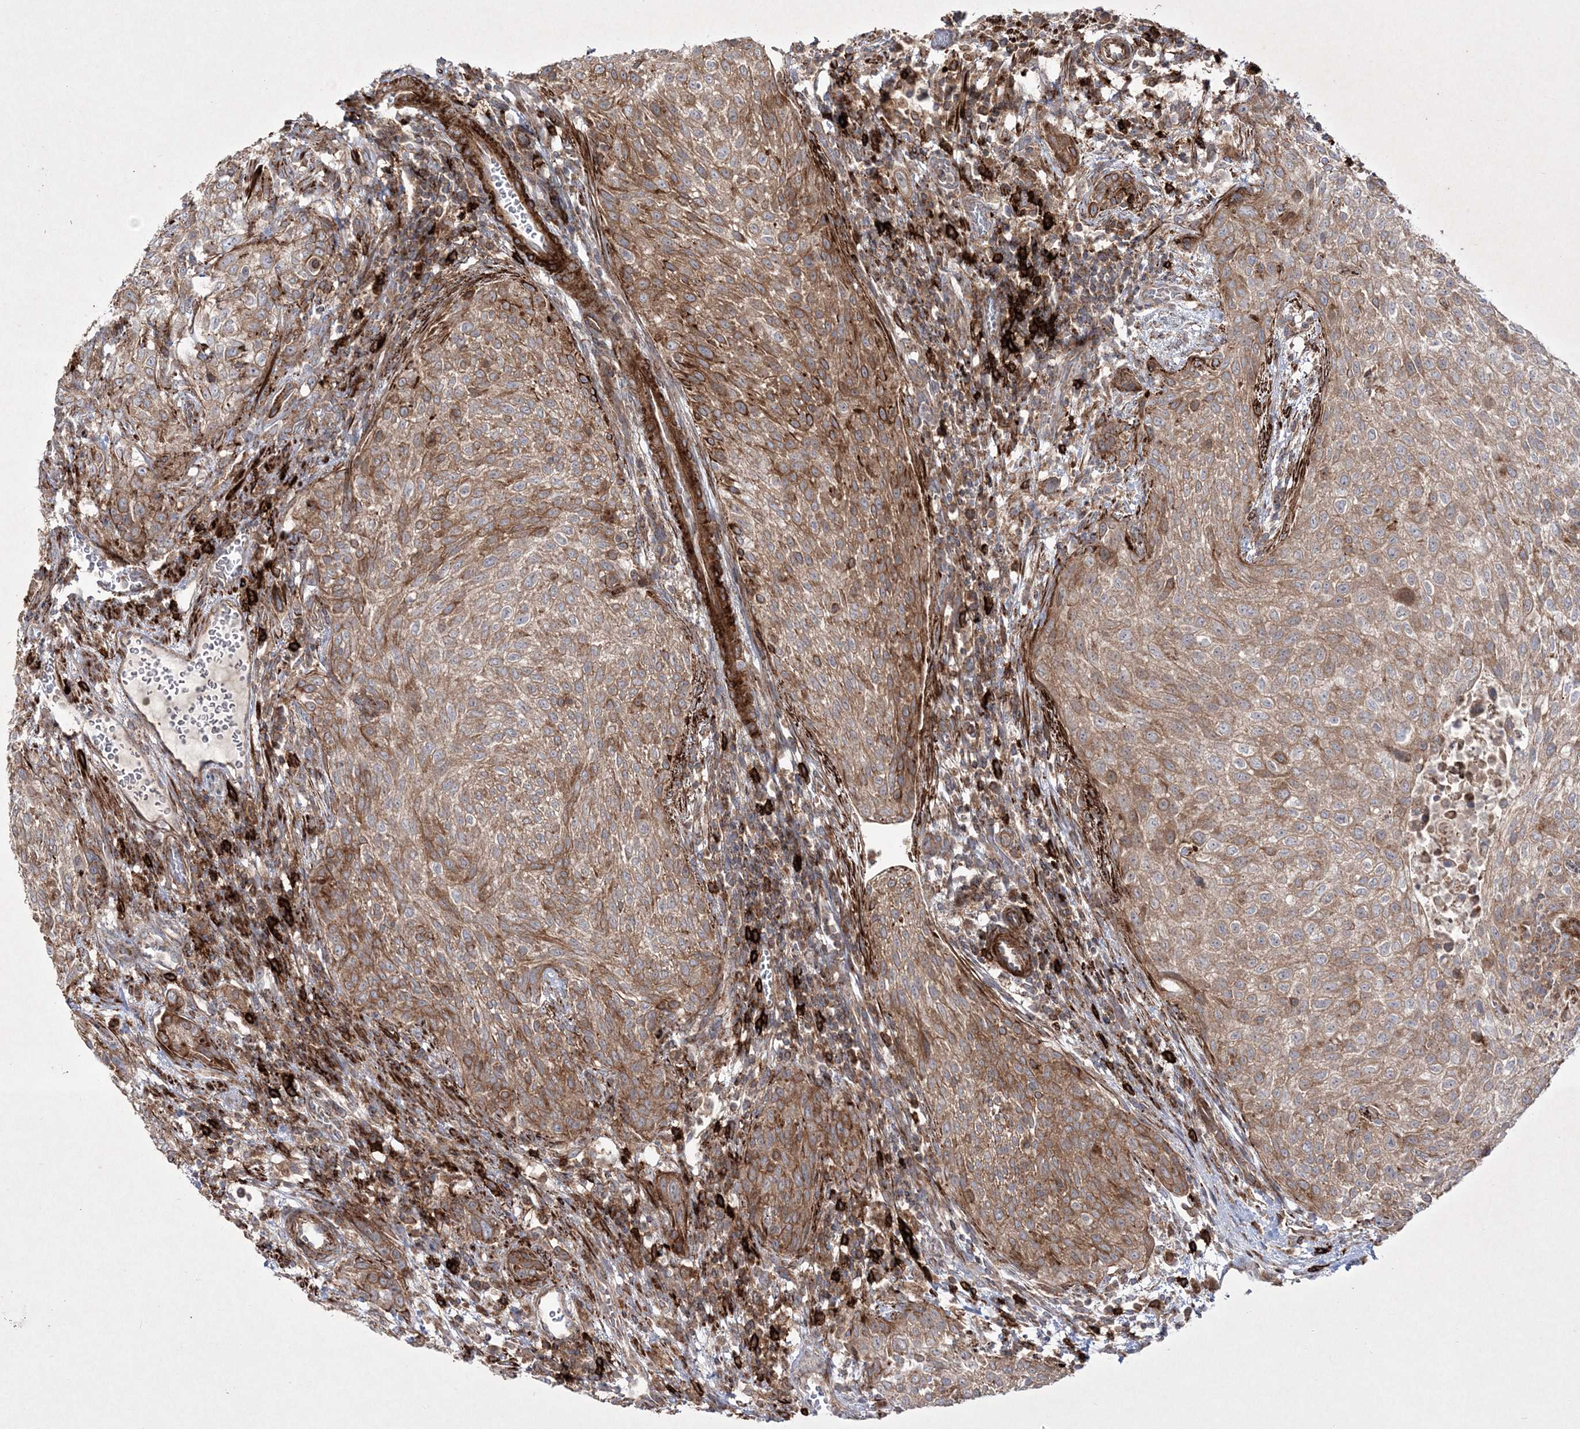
{"staining": {"intensity": "moderate", "quantity": ">75%", "location": "cytoplasmic/membranous"}, "tissue": "urothelial cancer", "cell_type": "Tumor cells", "image_type": "cancer", "snomed": [{"axis": "morphology", "description": "Urothelial carcinoma, High grade"}, {"axis": "topography", "description": "Urinary bladder"}], "caption": "A high-resolution histopathology image shows immunohistochemistry (IHC) staining of urothelial cancer, which demonstrates moderate cytoplasmic/membranous positivity in about >75% of tumor cells.", "gene": "RICTOR", "patient": {"sex": "male", "age": 35}}